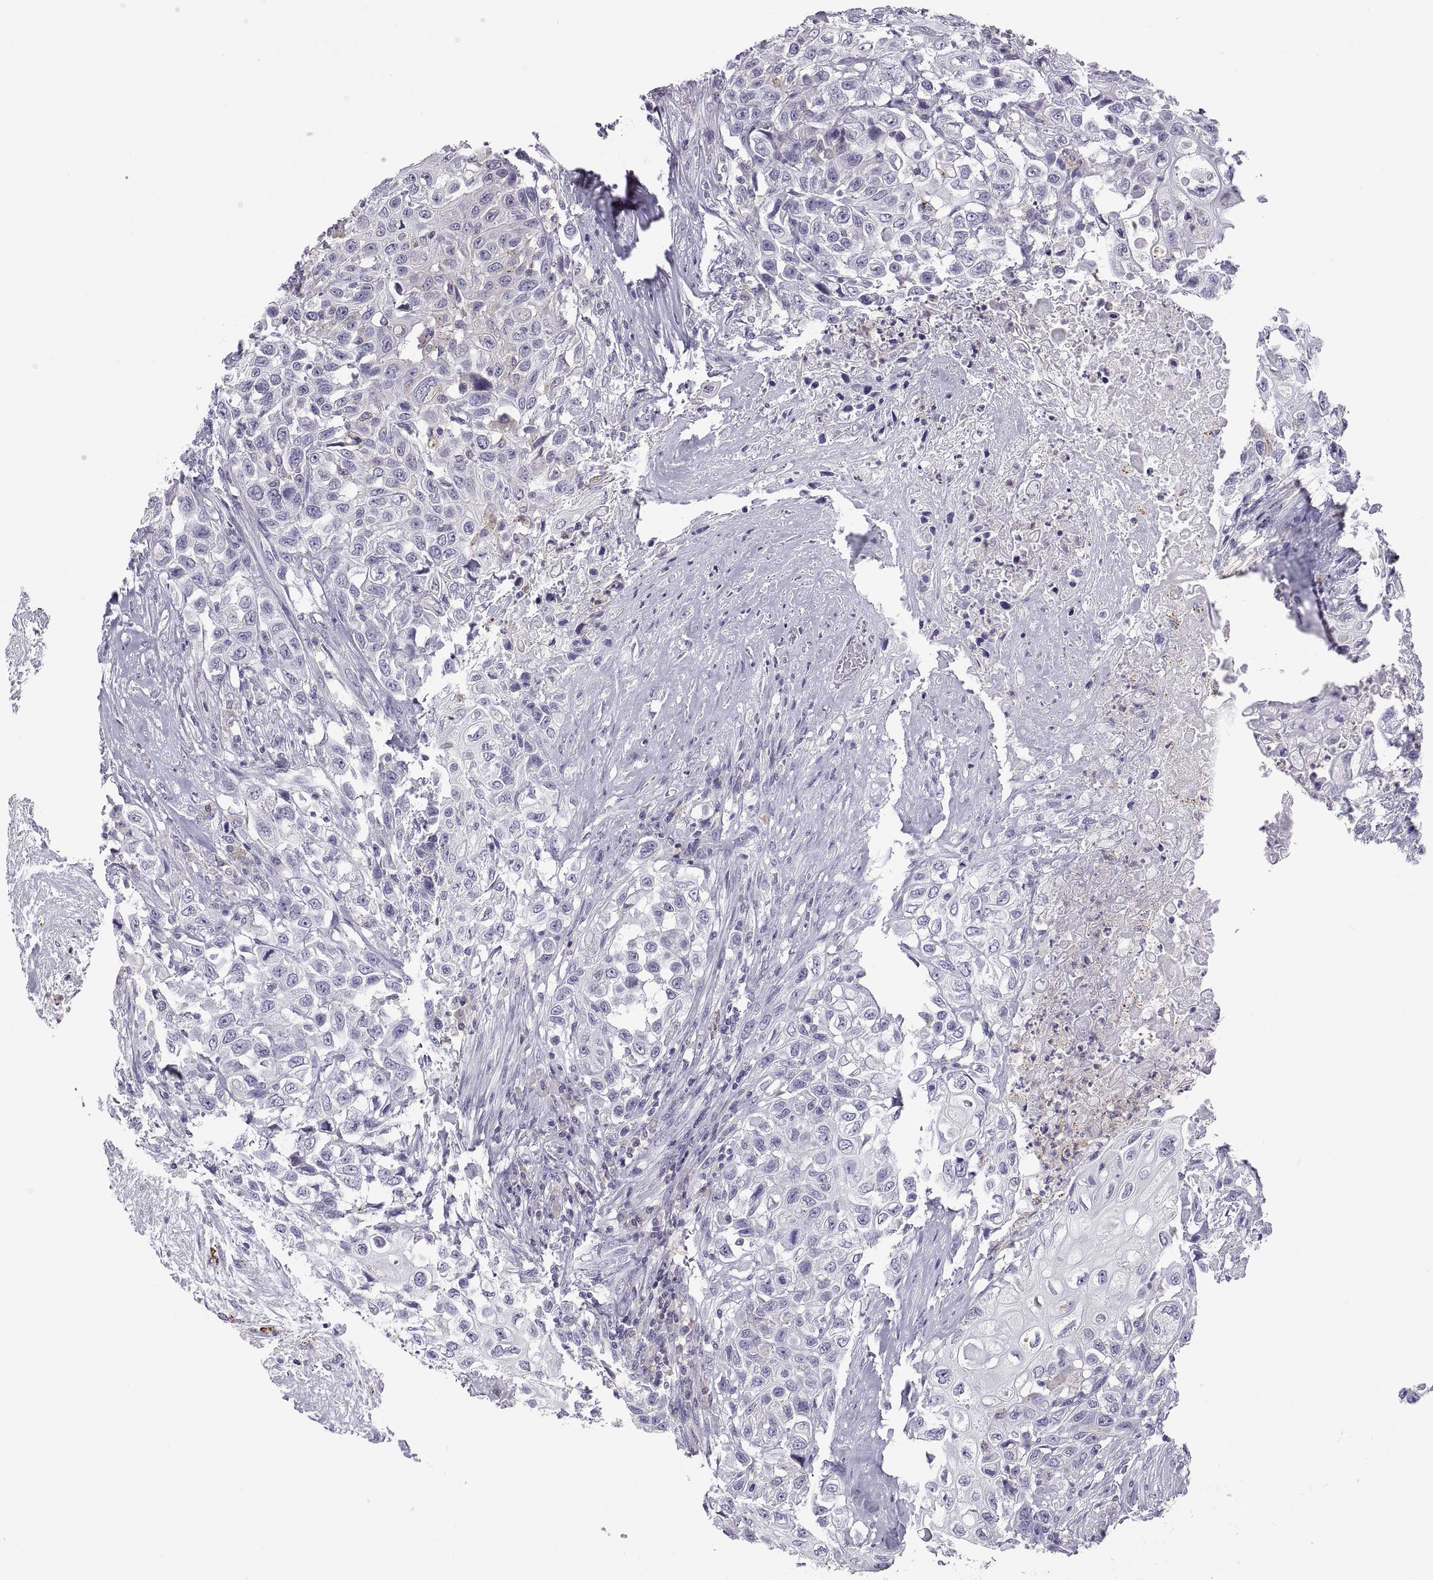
{"staining": {"intensity": "negative", "quantity": "none", "location": "none"}, "tissue": "urothelial cancer", "cell_type": "Tumor cells", "image_type": "cancer", "snomed": [{"axis": "morphology", "description": "Urothelial carcinoma, High grade"}, {"axis": "topography", "description": "Urinary bladder"}], "caption": "DAB immunohistochemical staining of high-grade urothelial carcinoma shows no significant staining in tumor cells. (DAB immunohistochemistry (IHC) with hematoxylin counter stain).", "gene": "RGS19", "patient": {"sex": "female", "age": 56}}